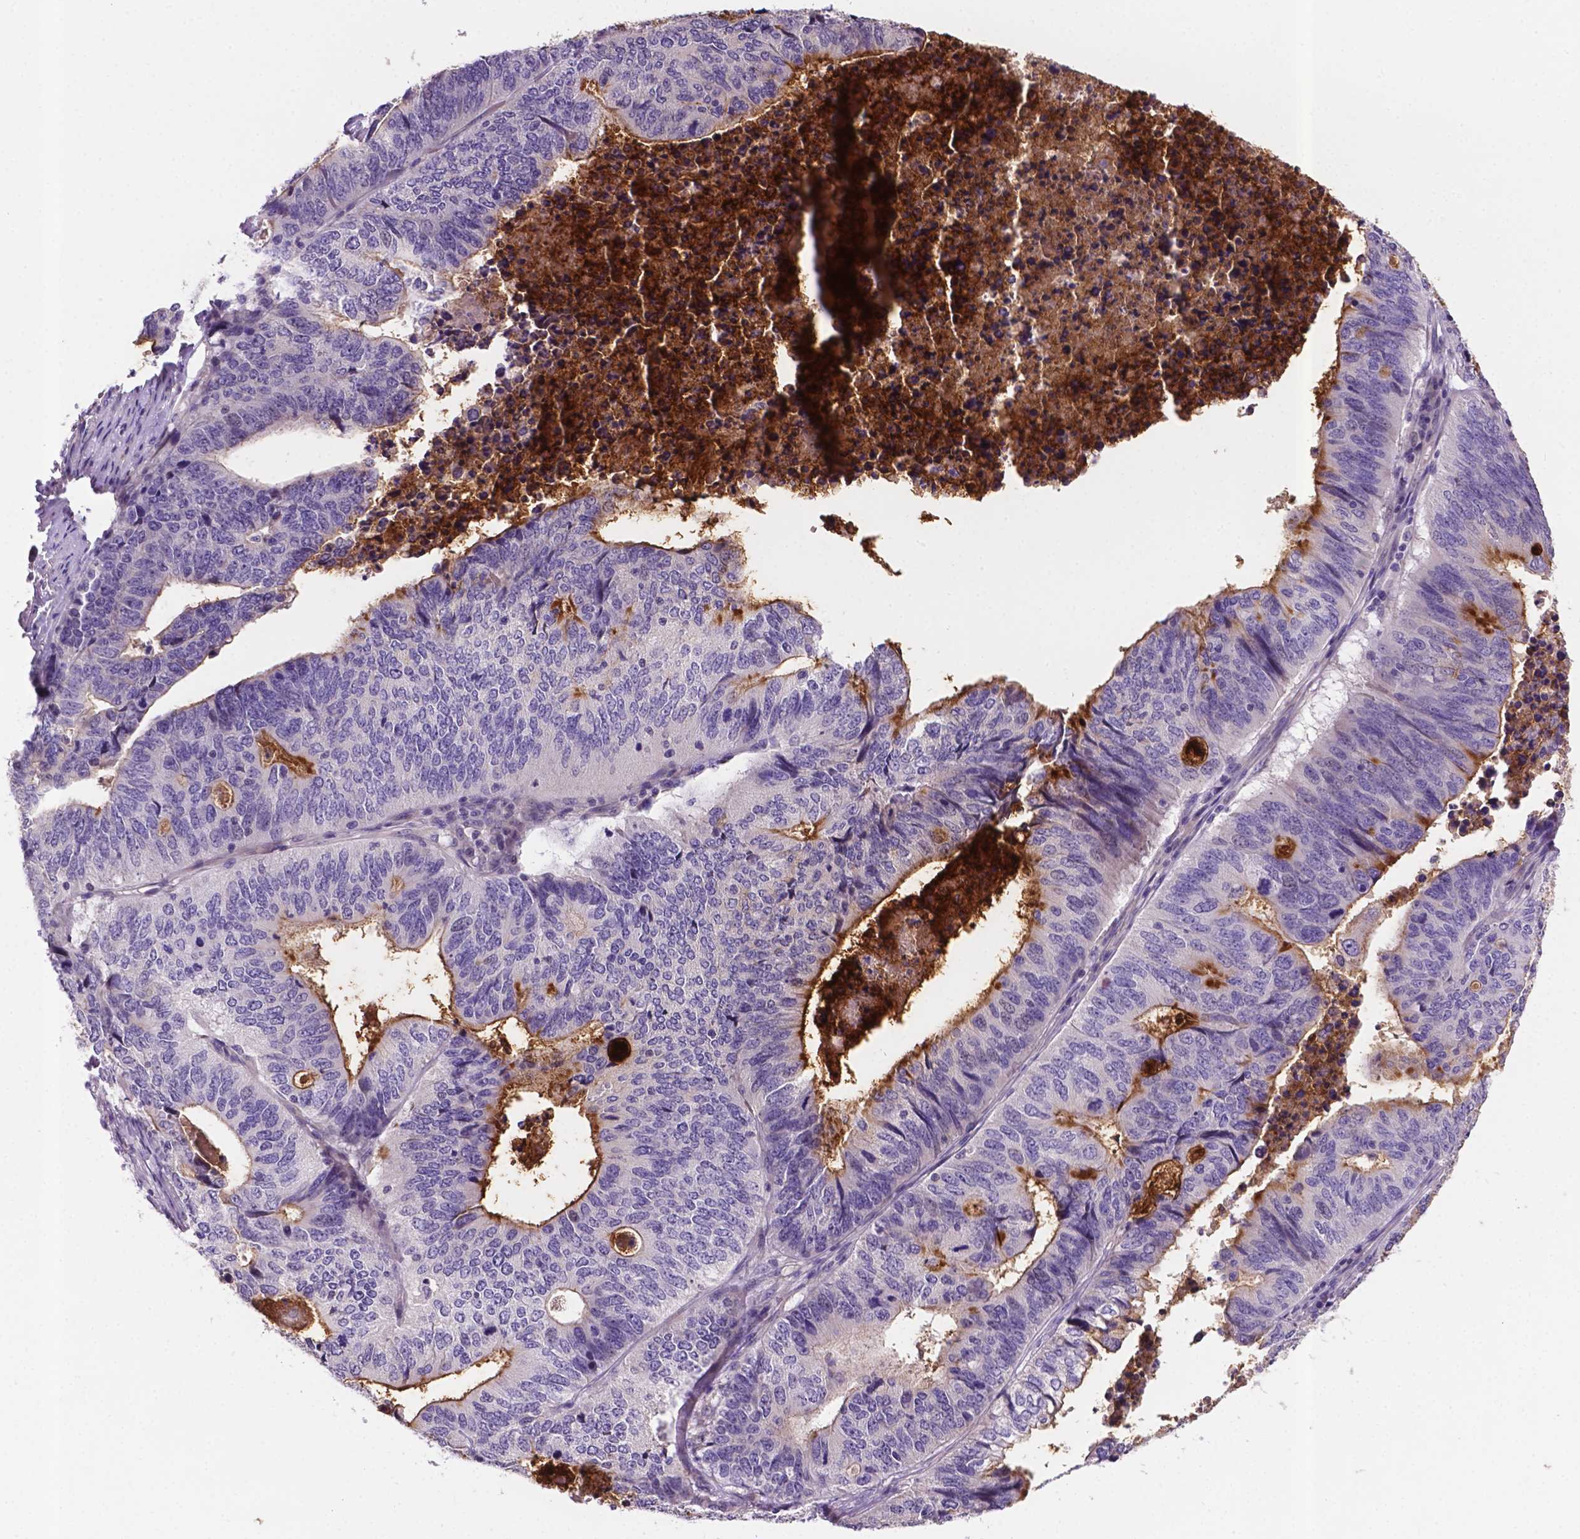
{"staining": {"intensity": "negative", "quantity": "none", "location": "none"}, "tissue": "stomach cancer", "cell_type": "Tumor cells", "image_type": "cancer", "snomed": [{"axis": "morphology", "description": "Adenocarcinoma, NOS"}, {"axis": "topography", "description": "Stomach, upper"}], "caption": "Stomach cancer was stained to show a protein in brown. There is no significant expression in tumor cells.", "gene": "TM4SF20", "patient": {"sex": "female", "age": 67}}